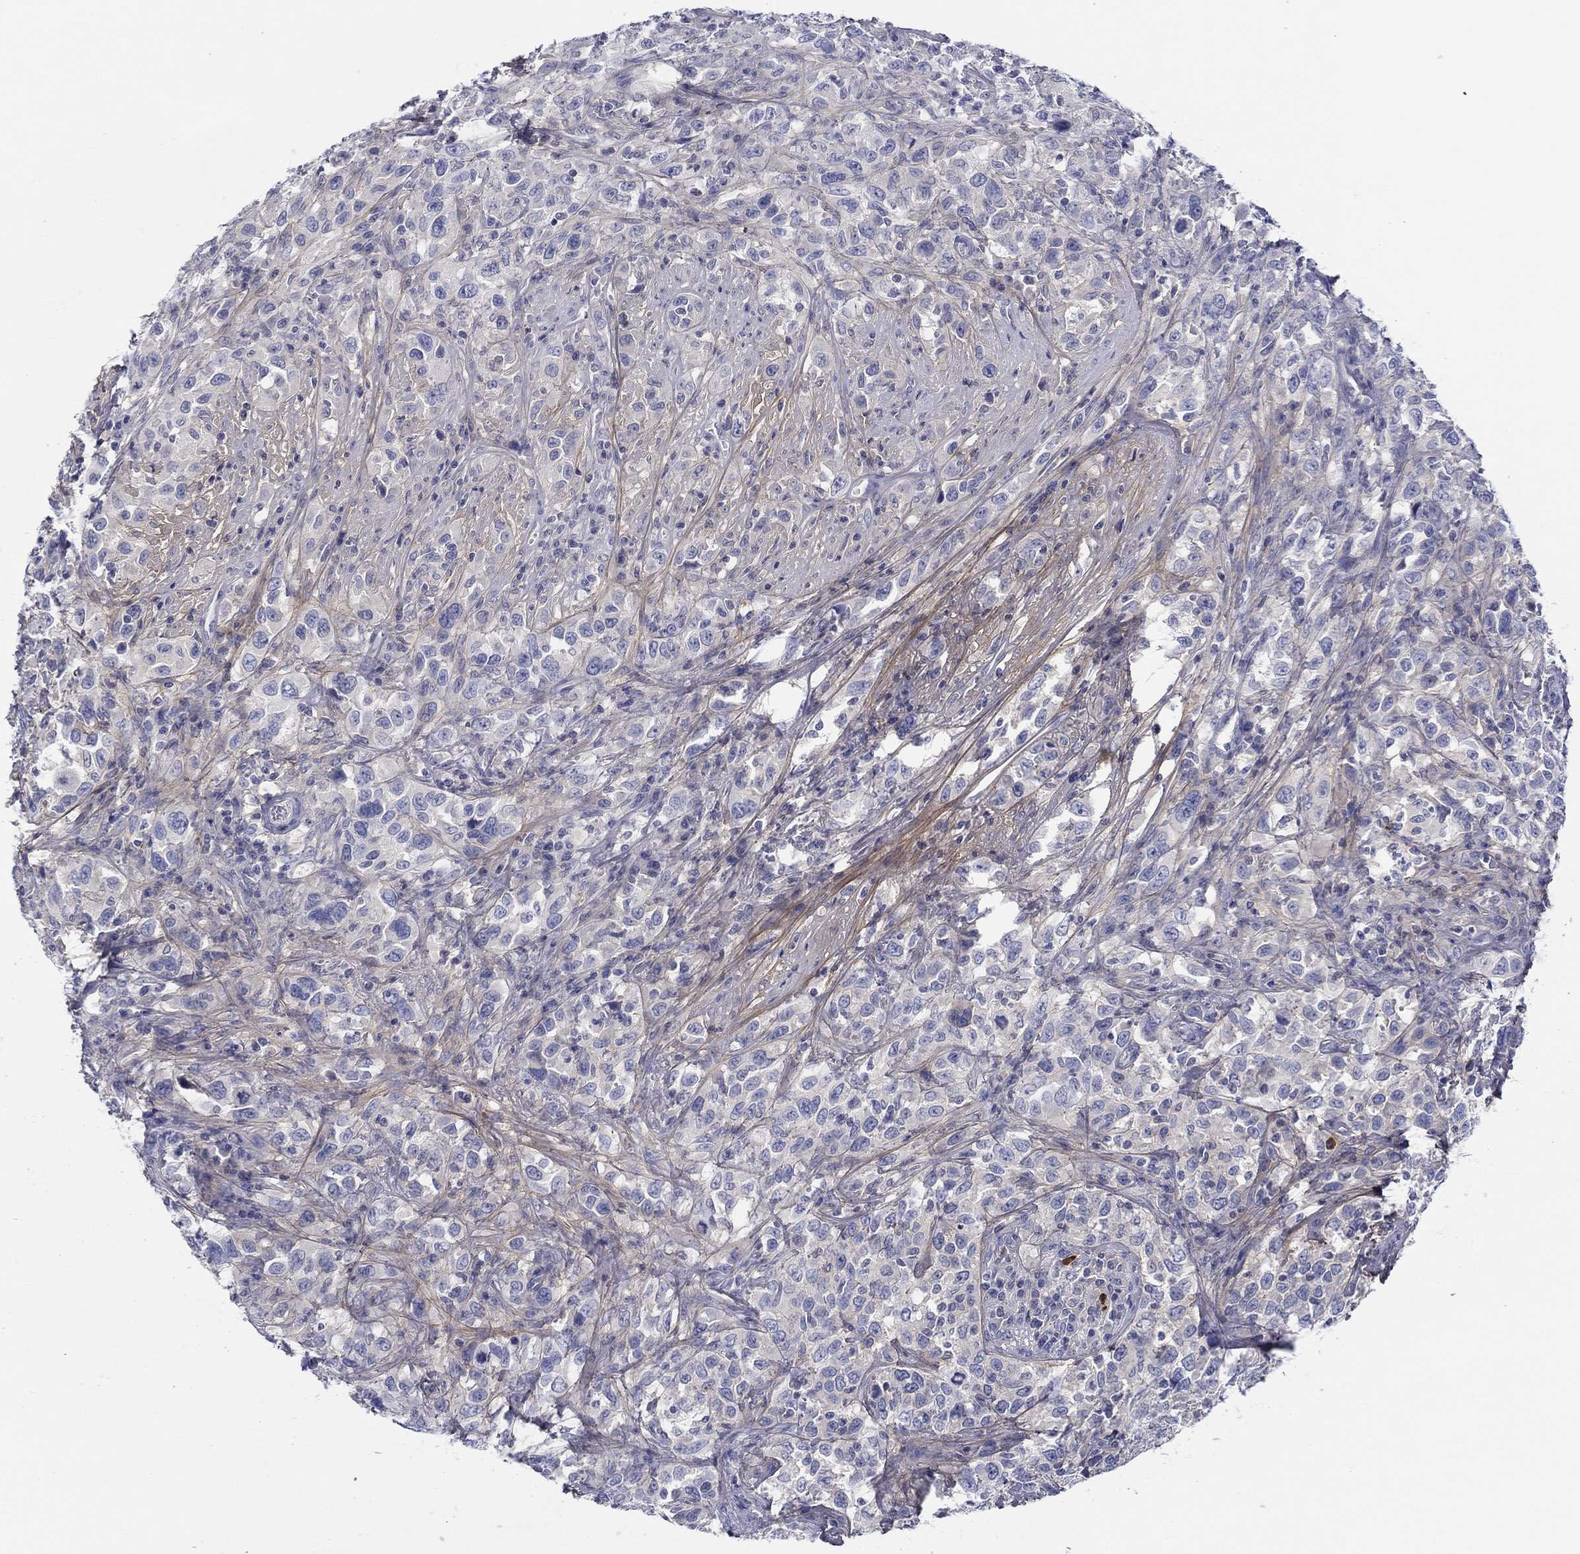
{"staining": {"intensity": "negative", "quantity": "none", "location": "none"}, "tissue": "urothelial cancer", "cell_type": "Tumor cells", "image_type": "cancer", "snomed": [{"axis": "morphology", "description": "Urothelial carcinoma, NOS"}, {"axis": "morphology", "description": "Urothelial carcinoma, High grade"}, {"axis": "topography", "description": "Urinary bladder"}], "caption": "An image of urothelial cancer stained for a protein demonstrates no brown staining in tumor cells. The staining is performed using DAB (3,3'-diaminobenzidine) brown chromogen with nuclei counter-stained in using hematoxylin.", "gene": "HAPLN4", "patient": {"sex": "female", "age": 64}}